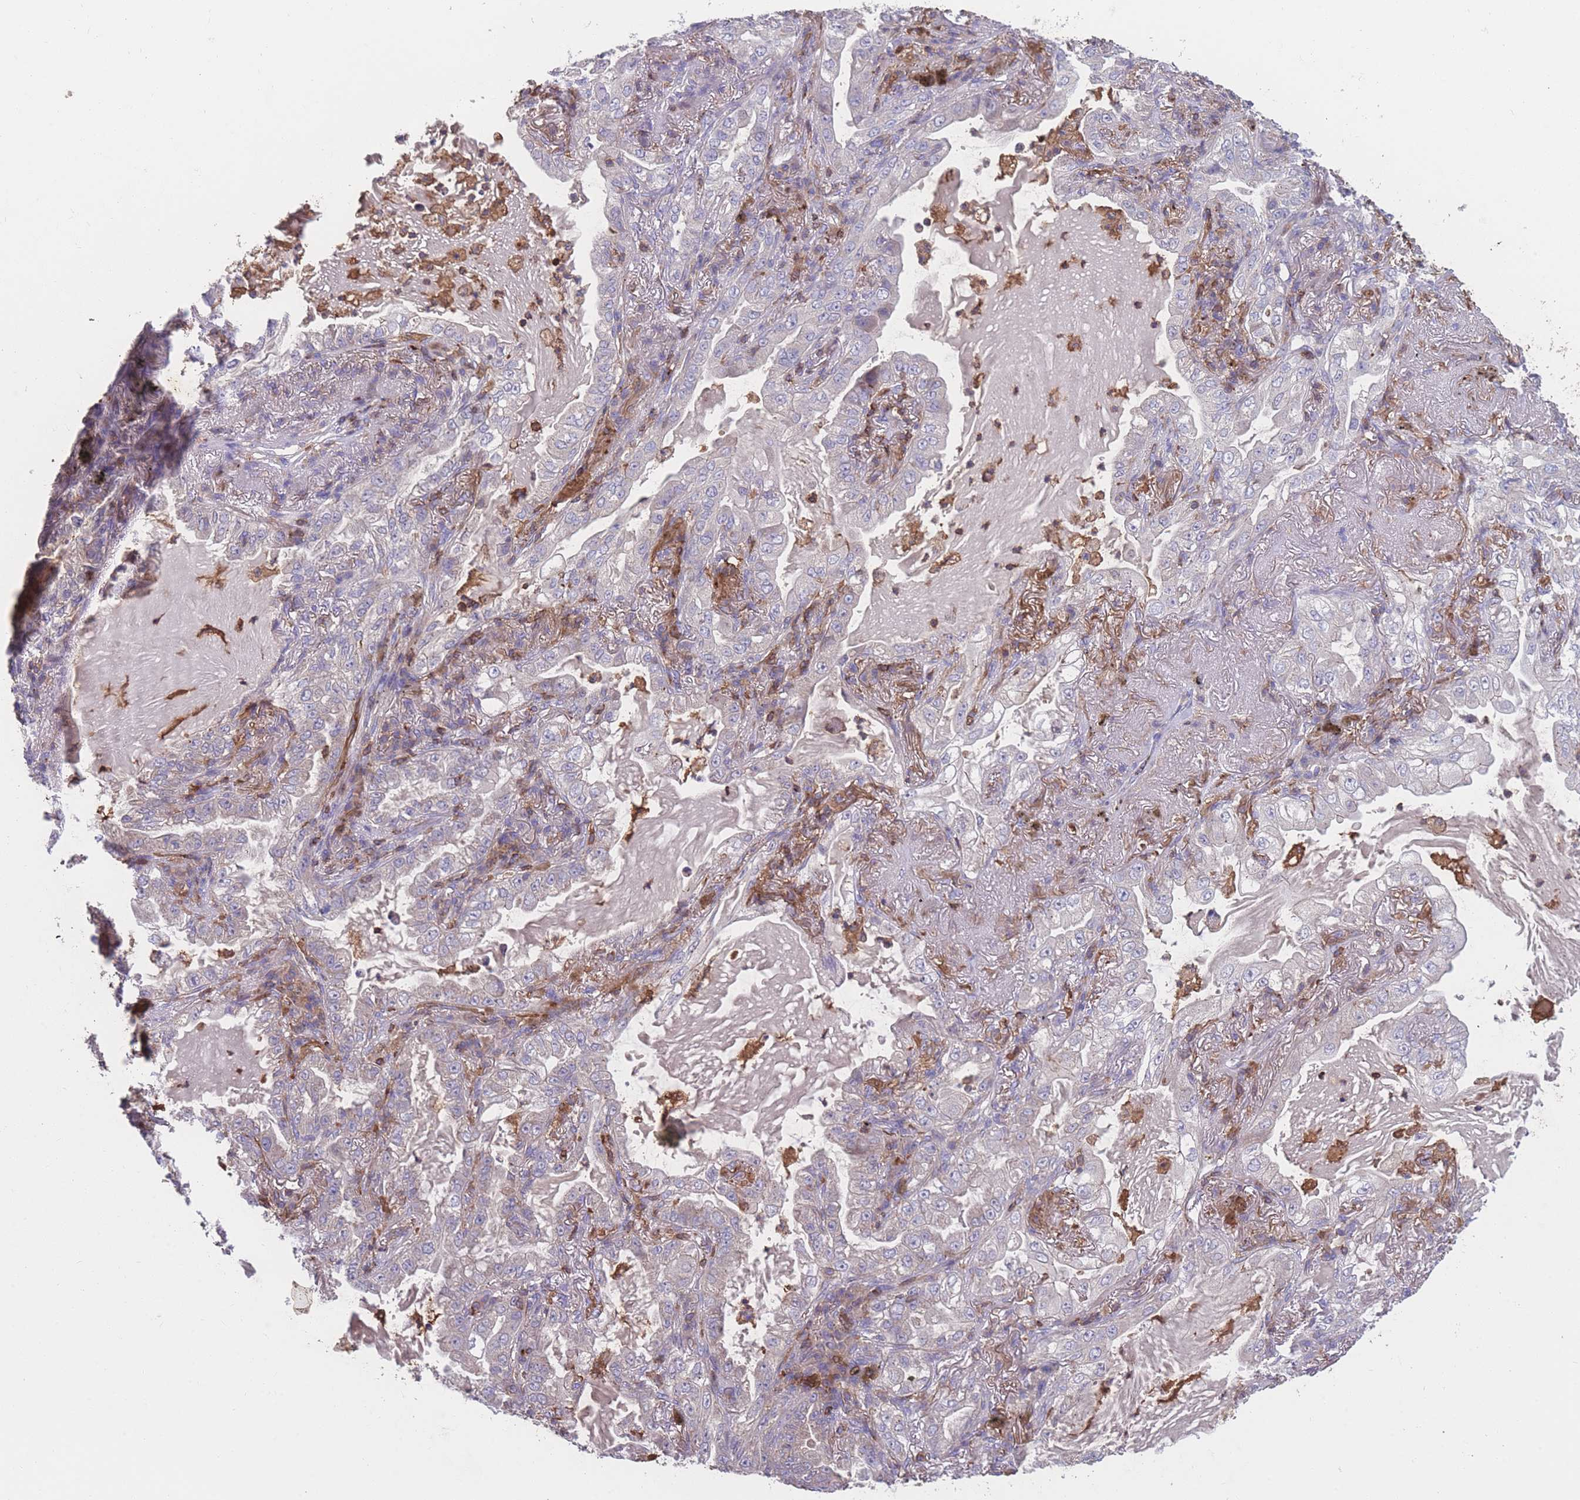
{"staining": {"intensity": "negative", "quantity": "none", "location": "none"}, "tissue": "lung cancer", "cell_type": "Tumor cells", "image_type": "cancer", "snomed": [{"axis": "morphology", "description": "Adenocarcinoma, NOS"}, {"axis": "topography", "description": "Lung"}], "caption": "This photomicrograph is of lung cancer stained with immunohistochemistry to label a protein in brown with the nuclei are counter-stained blue. There is no expression in tumor cells.", "gene": "CD33", "patient": {"sex": "female", "age": 73}}